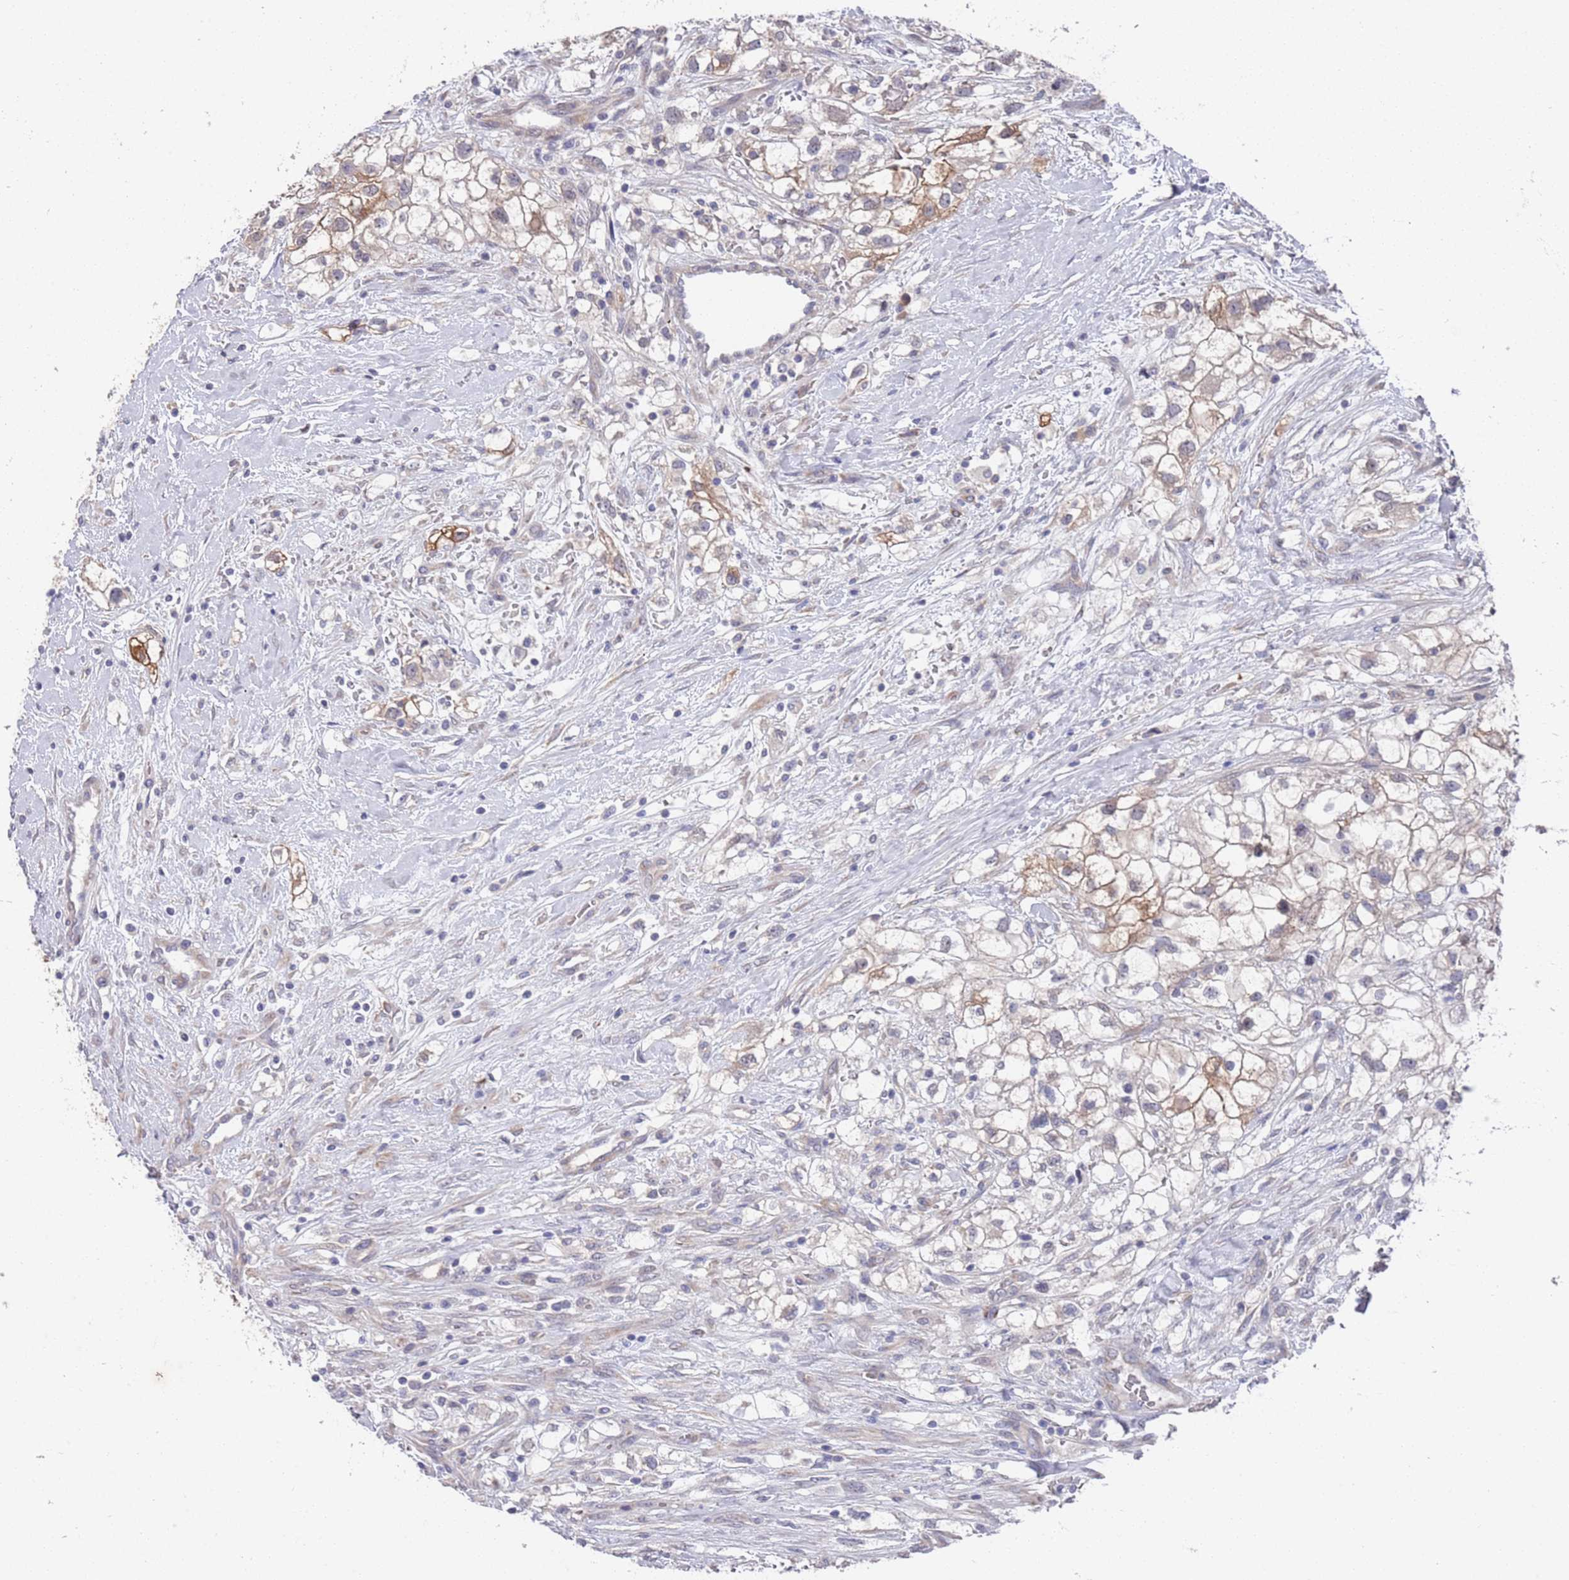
{"staining": {"intensity": "moderate", "quantity": "25%-75%", "location": "cytoplasmic/membranous"}, "tissue": "renal cancer", "cell_type": "Tumor cells", "image_type": "cancer", "snomed": [{"axis": "morphology", "description": "Adenocarcinoma, NOS"}, {"axis": "topography", "description": "Kidney"}], "caption": "Renal cancer stained with a protein marker shows moderate staining in tumor cells.", "gene": "ANK2", "patient": {"sex": "male", "age": 59}}